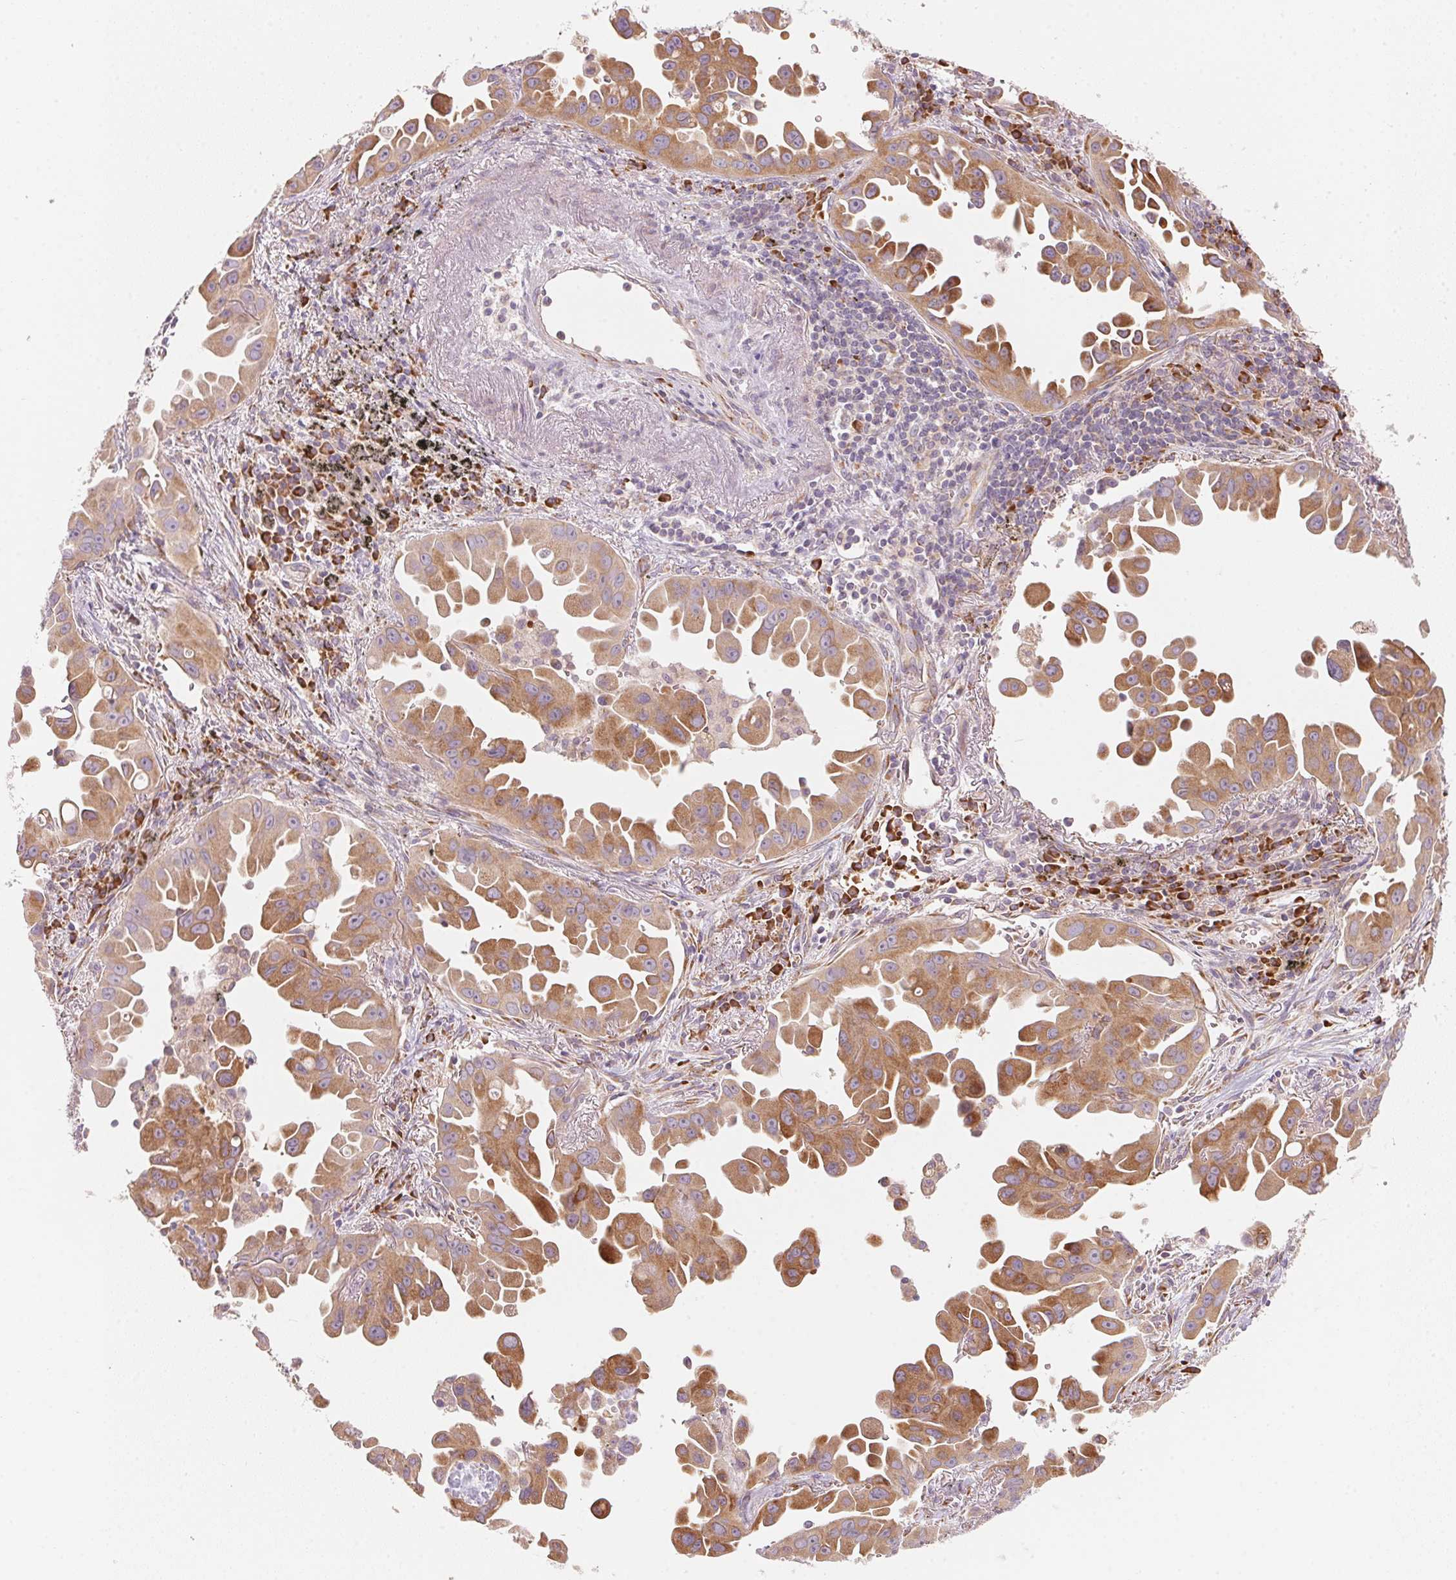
{"staining": {"intensity": "moderate", "quantity": ">75%", "location": "cytoplasmic/membranous"}, "tissue": "lung cancer", "cell_type": "Tumor cells", "image_type": "cancer", "snomed": [{"axis": "morphology", "description": "Adenocarcinoma, NOS"}, {"axis": "topography", "description": "Lung"}], "caption": "High-power microscopy captured an IHC image of lung cancer (adenocarcinoma), revealing moderate cytoplasmic/membranous expression in approximately >75% of tumor cells. Nuclei are stained in blue.", "gene": "BLOC1S2", "patient": {"sex": "male", "age": 68}}